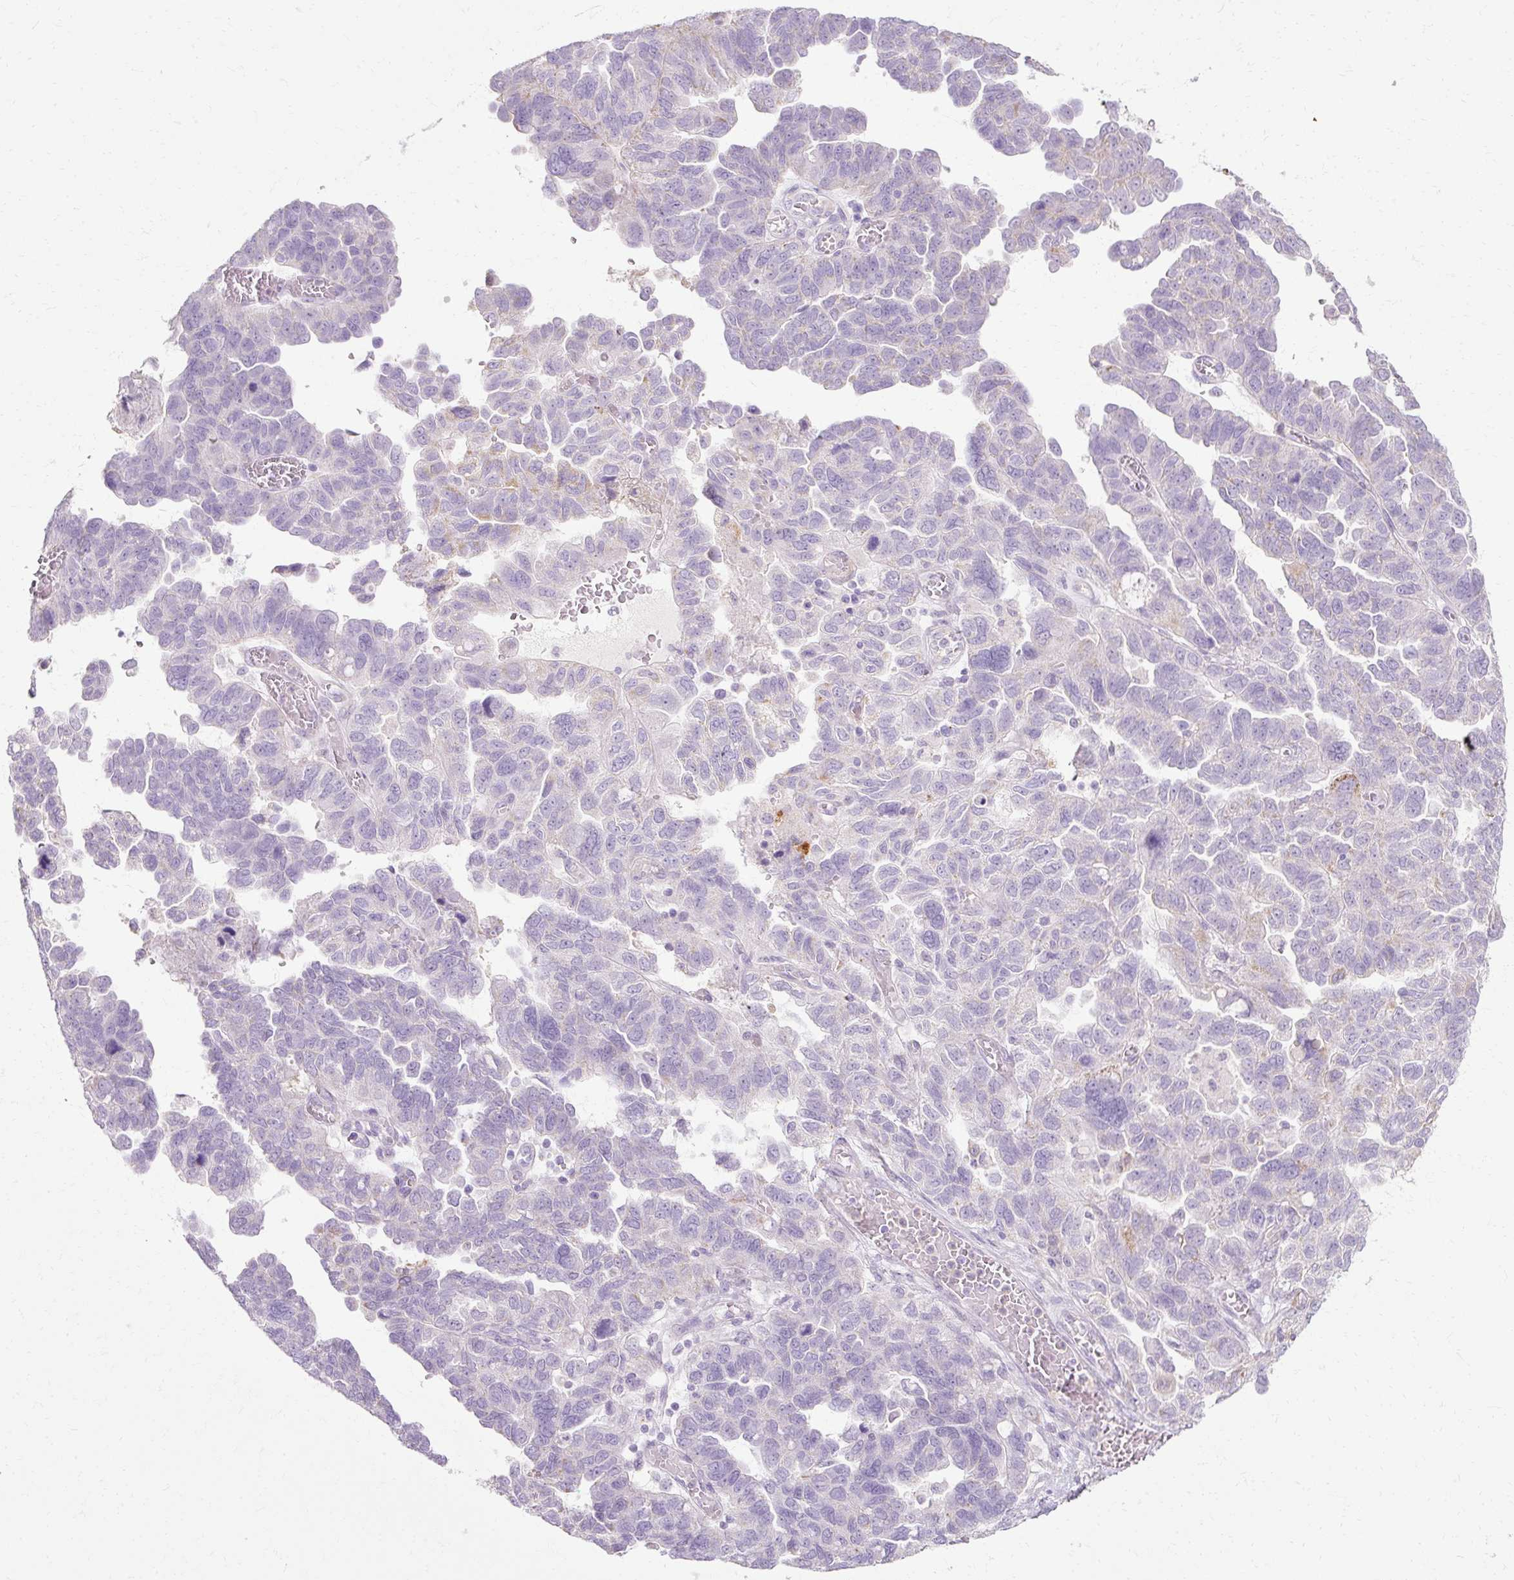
{"staining": {"intensity": "weak", "quantity": "<25%", "location": "cytoplasmic/membranous"}, "tissue": "ovarian cancer", "cell_type": "Tumor cells", "image_type": "cancer", "snomed": [{"axis": "morphology", "description": "Cystadenocarcinoma, serous, NOS"}, {"axis": "topography", "description": "Ovary"}], "caption": "High magnification brightfield microscopy of ovarian cancer stained with DAB (brown) and counterstained with hematoxylin (blue): tumor cells show no significant staining.", "gene": "HSD11B1", "patient": {"sex": "female", "age": 64}}